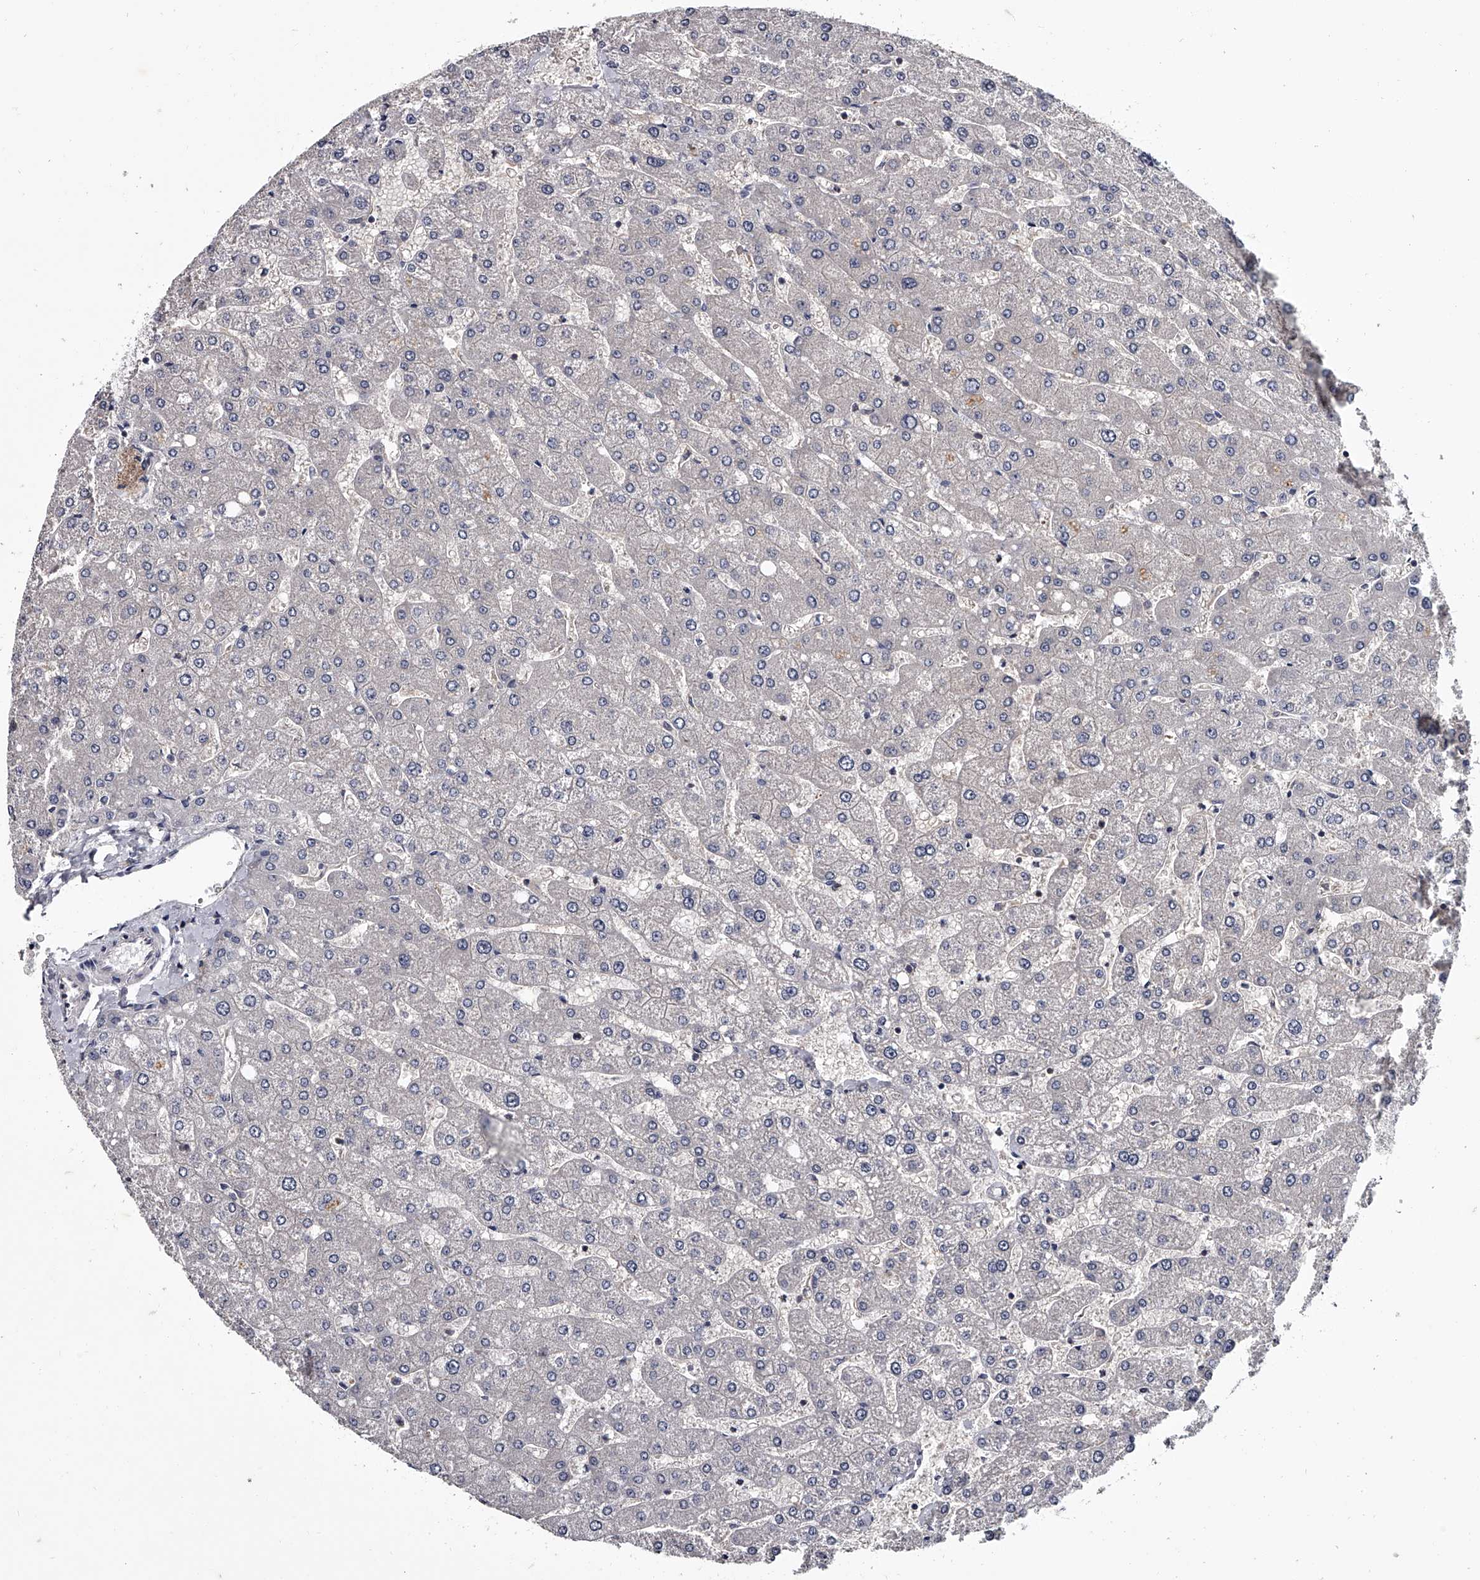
{"staining": {"intensity": "negative", "quantity": "none", "location": "none"}, "tissue": "liver", "cell_type": "Cholangiocytes", "image_type": "normal", "snomed": [{"axis": "morphology", "description": "Normal tissue, NOS"}, {"axis": "topography", "description": "Liver"}], "caption": "DAB immunohistochemical staining of benign liver shows no significant expression in cholangiocytes. (DAB immunohistochemistry (IHC) with hematoxylin counter stain).", "gene": "GAPVD1", "patient": {"sex": "male", "age": 55}}